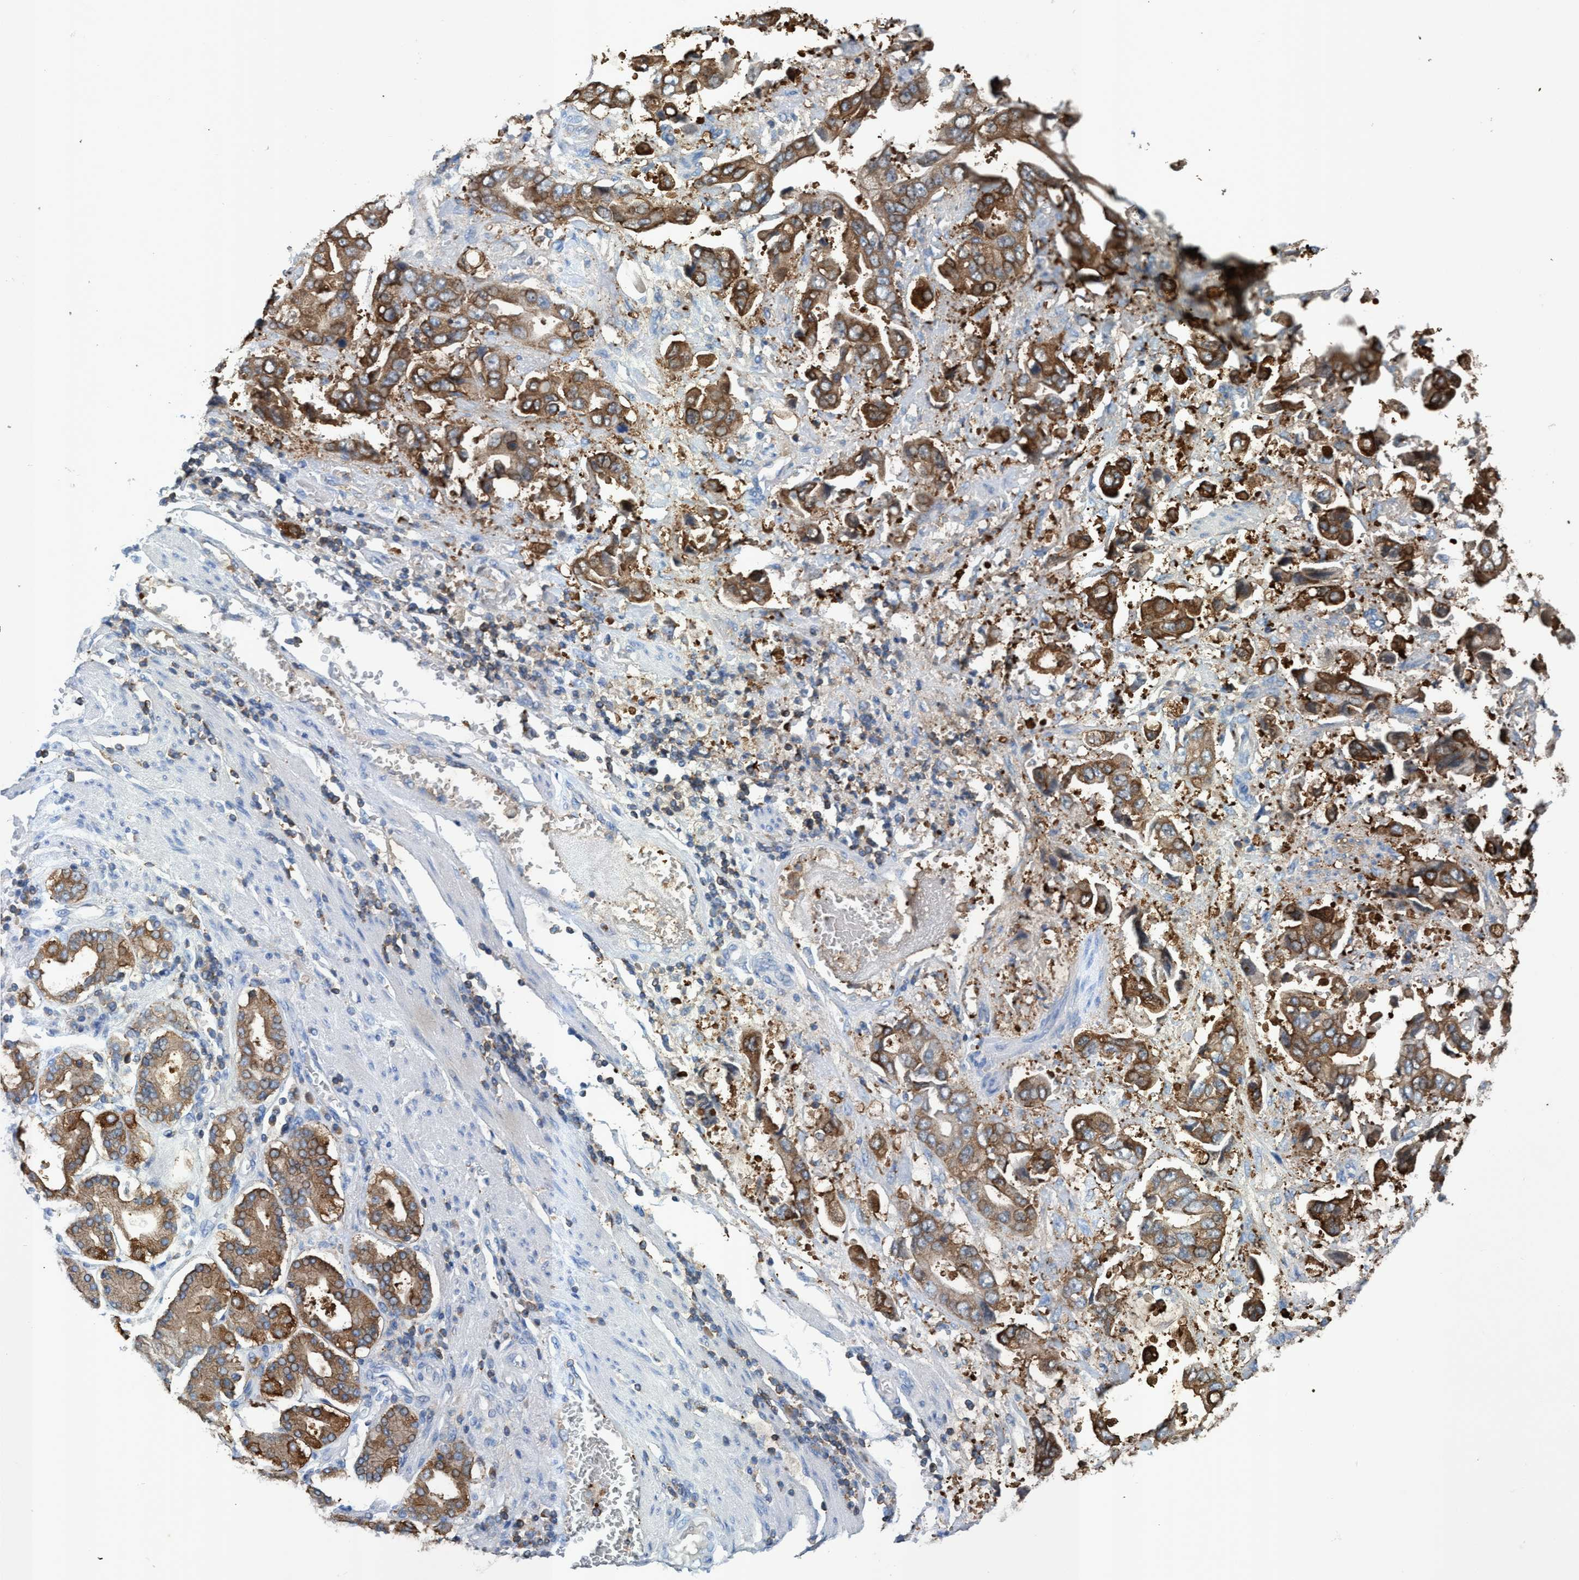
{"staining": {"intensity": "moderate", "quantity": ">75%", "location": "cytoplasmic/membranous"}, "tissue": "stomach cancer", "cell_type": "Tumor cells", "image_type": "cancer", "snomed": [{"axis": "morphology", "description": "Normal tissue, NOS"}, {"axis": "morphology", "description": "Adenocarcinoma, NOS"}, {"axis": "topography", "description": "Stomach"}], "caption": "IHC histopathology image of stomach adenocarcinoma stained for a protein (brown), which displays medium levels of moderate cytoplasmic/membranous staining in about >75% of tumor cells.", "gene": "EZR", "patient": {"sex": "male", "age": 62}}